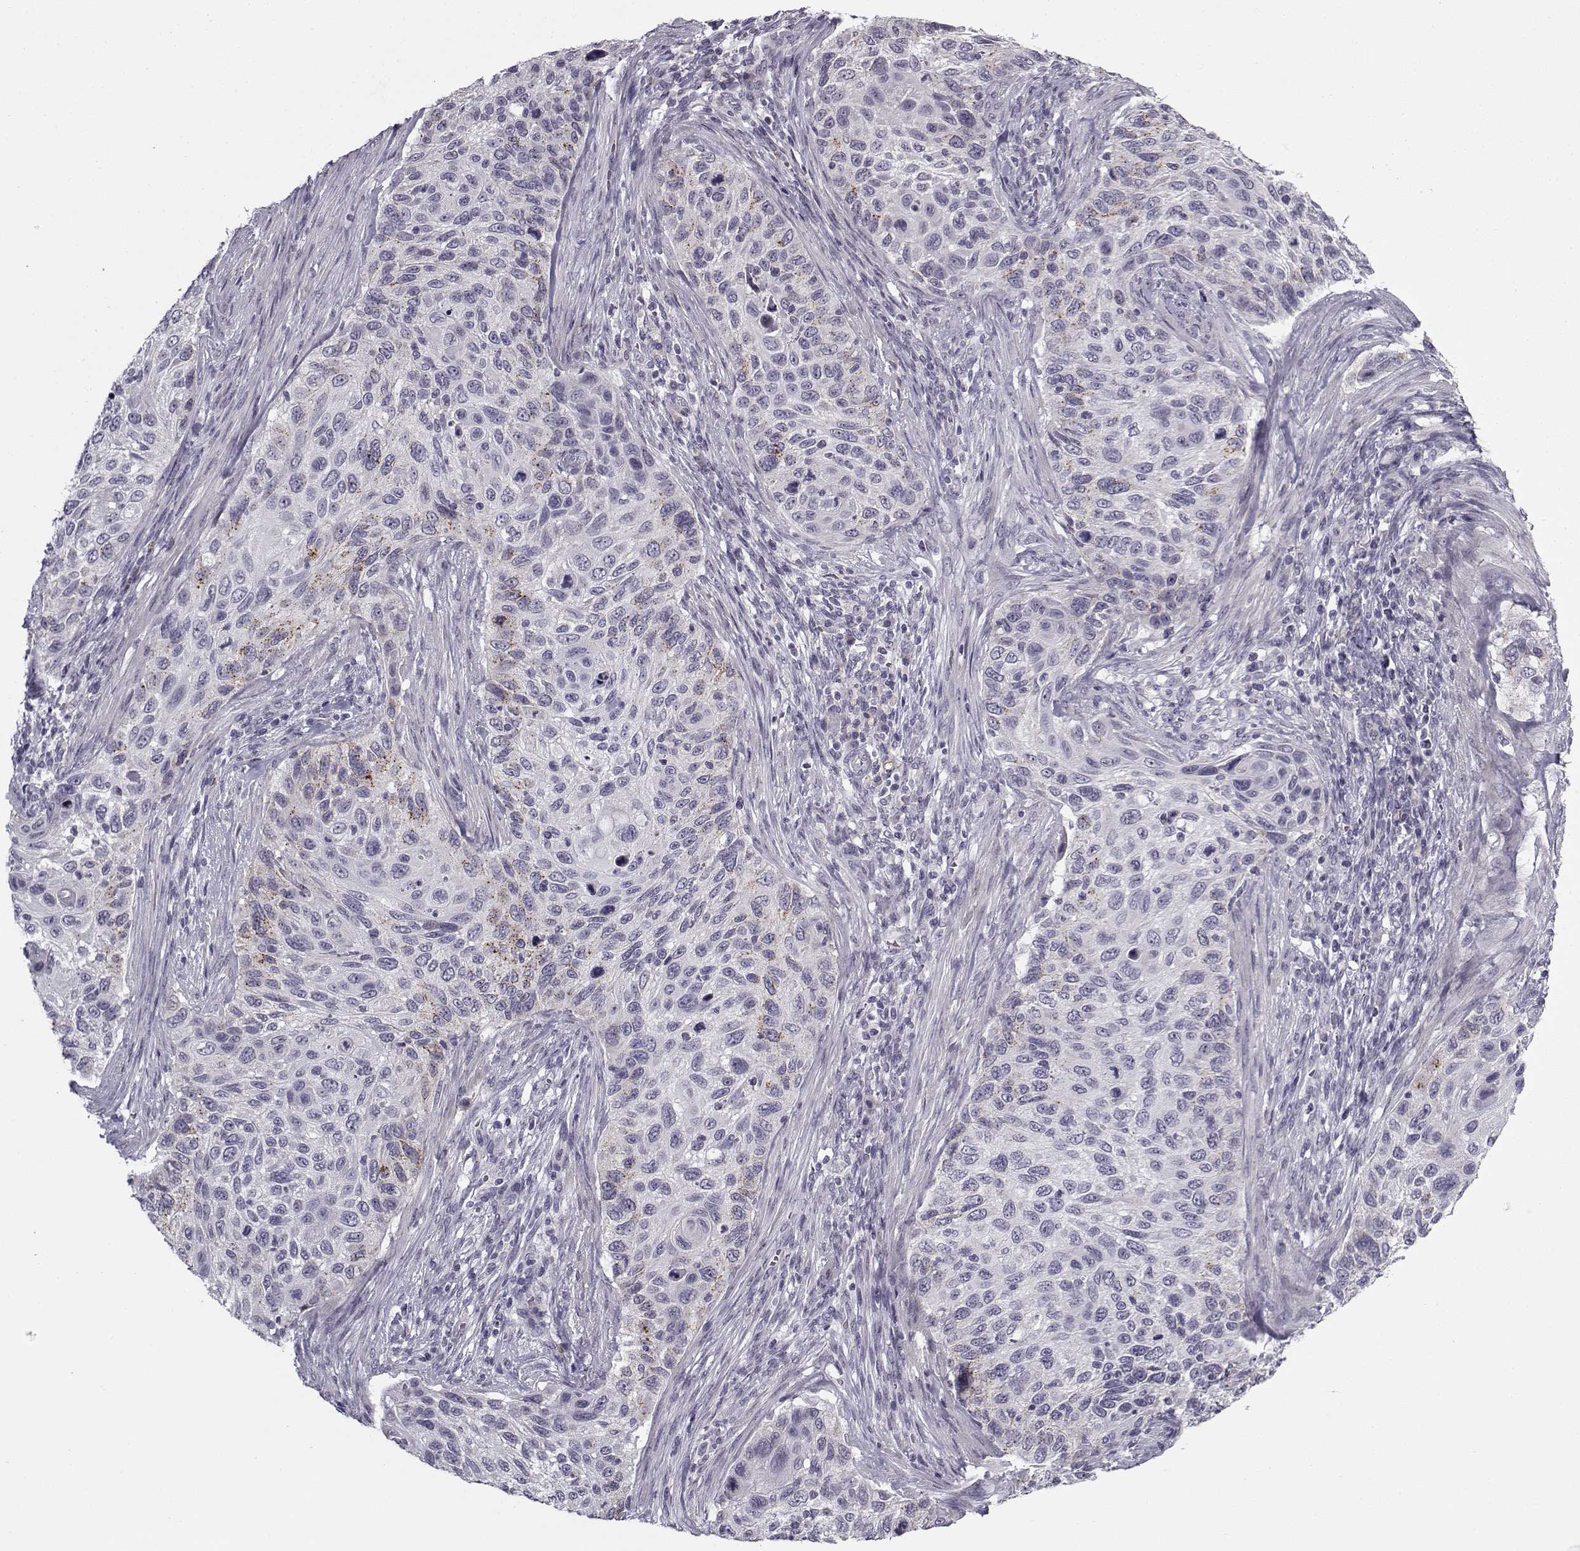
{"staining": {"intensity": "negative", "quantity": "none", "location": "none"}, "tissue": "cervical cancer", "cell_type": "Tumor cells", "image_type": "cancer", "snomed": [{"axis": "morphology", "description": "Squamous cell carcinoma, NOS"}, {"axis": "topography", "description": "Cervix"}], "caption": "Tumor cells show no significant protein staining in cervical squamous cell carcinoma.", "gene": "SNCA", "patient": {"sex": "female", "age": 70}}